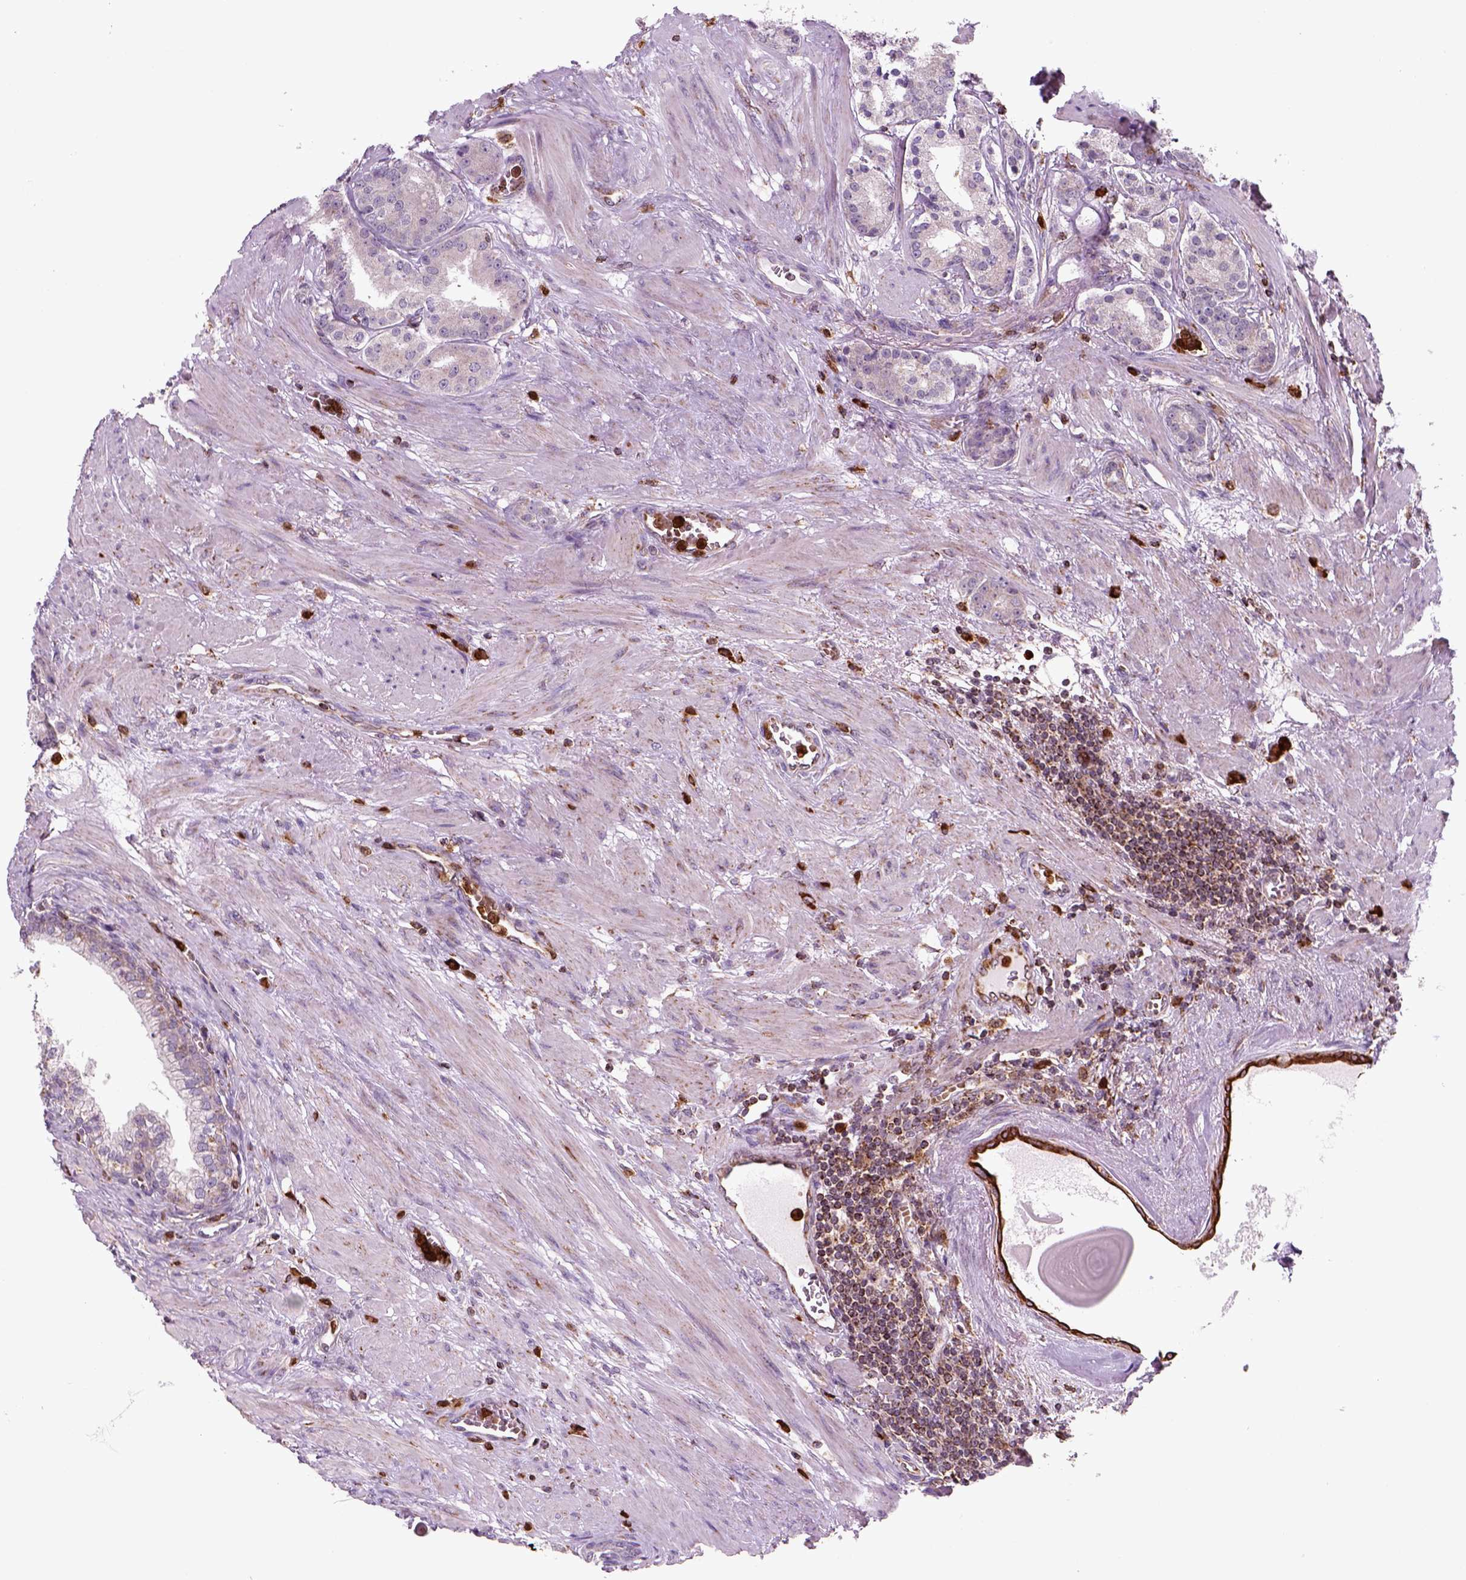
{"staining": {"intensity": "negative", "quantity": "none", "location": "none"}, "tissue": "prostate cancer", "cell_type": "Tumor cells", "image_type": "cancer", "snomed": [{"axis": "morphology", "description": "Adenocarcinoma, NOS"}, {"axis": "topography", "description": "Prostate"}], "caption": "Micrograph shows no significant protein staining in tumor cells of prostate adenocarcinoma. (Stains: DAB immunohistochemistry with hematoxylin counter stain, Microscopy: brightfield microscopy at high magnification).", "gene": "NUDT16L1", "patient": {"sex": "male", "age": 69}}